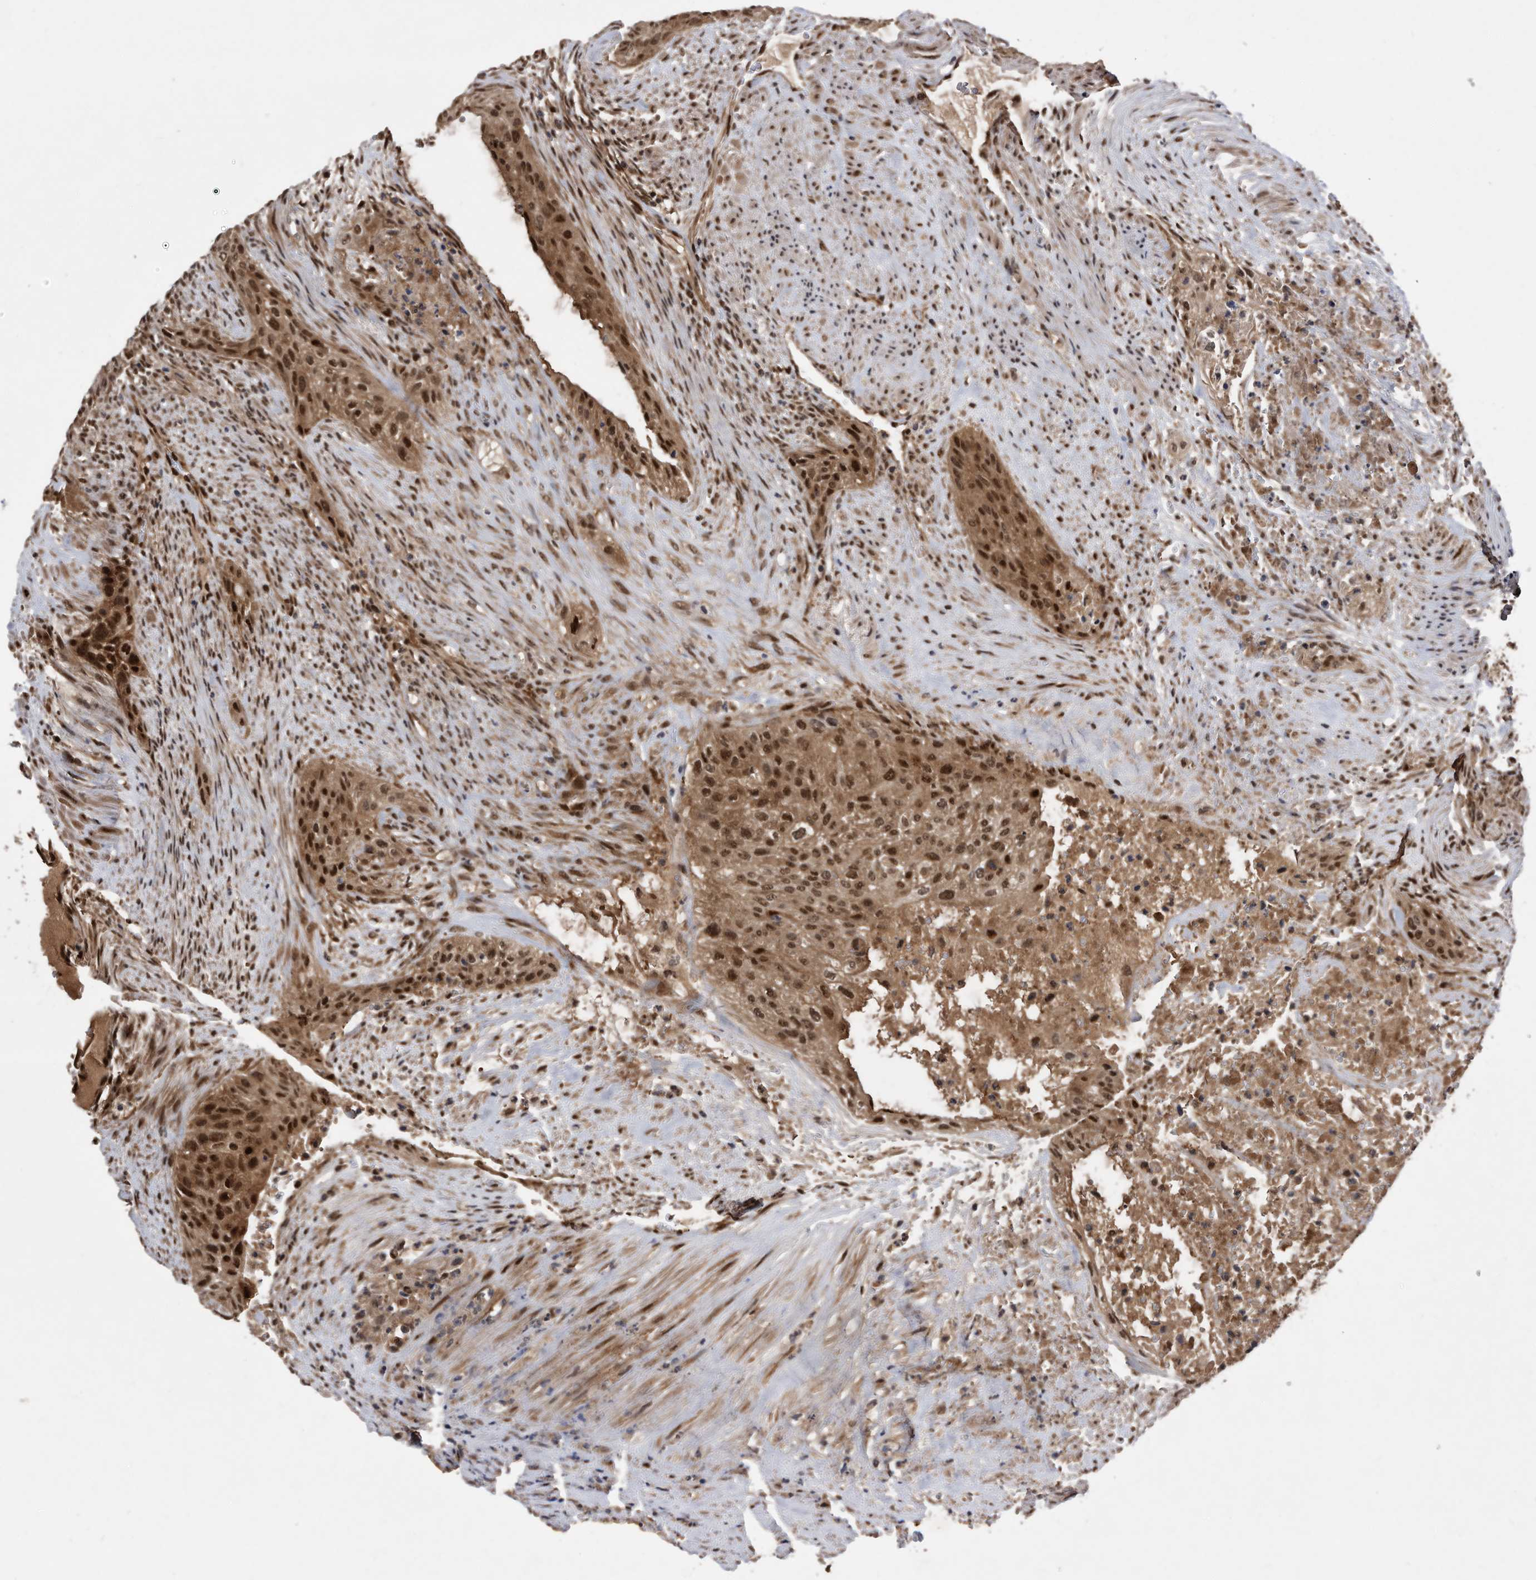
{"staining": {"intensity": "moderate", "quantity": ">75%", "location": "cytoplasmic/membranous,nuclear"}, "tissue": "urothelial cancer", "cell_type": "Tumor cells", "image_type": "cancer", "snomed": [{"axis": "morphology", "description": "Urothelial carcinoma, High grade"}, {"axis": "topography", "description": "Urinary bladder"}], "caption": "Immunohistochemical staining of human urothelial cancer shows medium levels of moderate cytoplasmic/membranous and nuclear protein expression in about >75% of tumor cells. The staining was performed using DAB (3,3'-diaminobenzidine) to visualize the protein expression in brown, while the nuclei were stained in blue with hematoxylin (Magnification: 20x).", "gene": "RAD23B", "patient": {"sex": "male", "age": 35}}